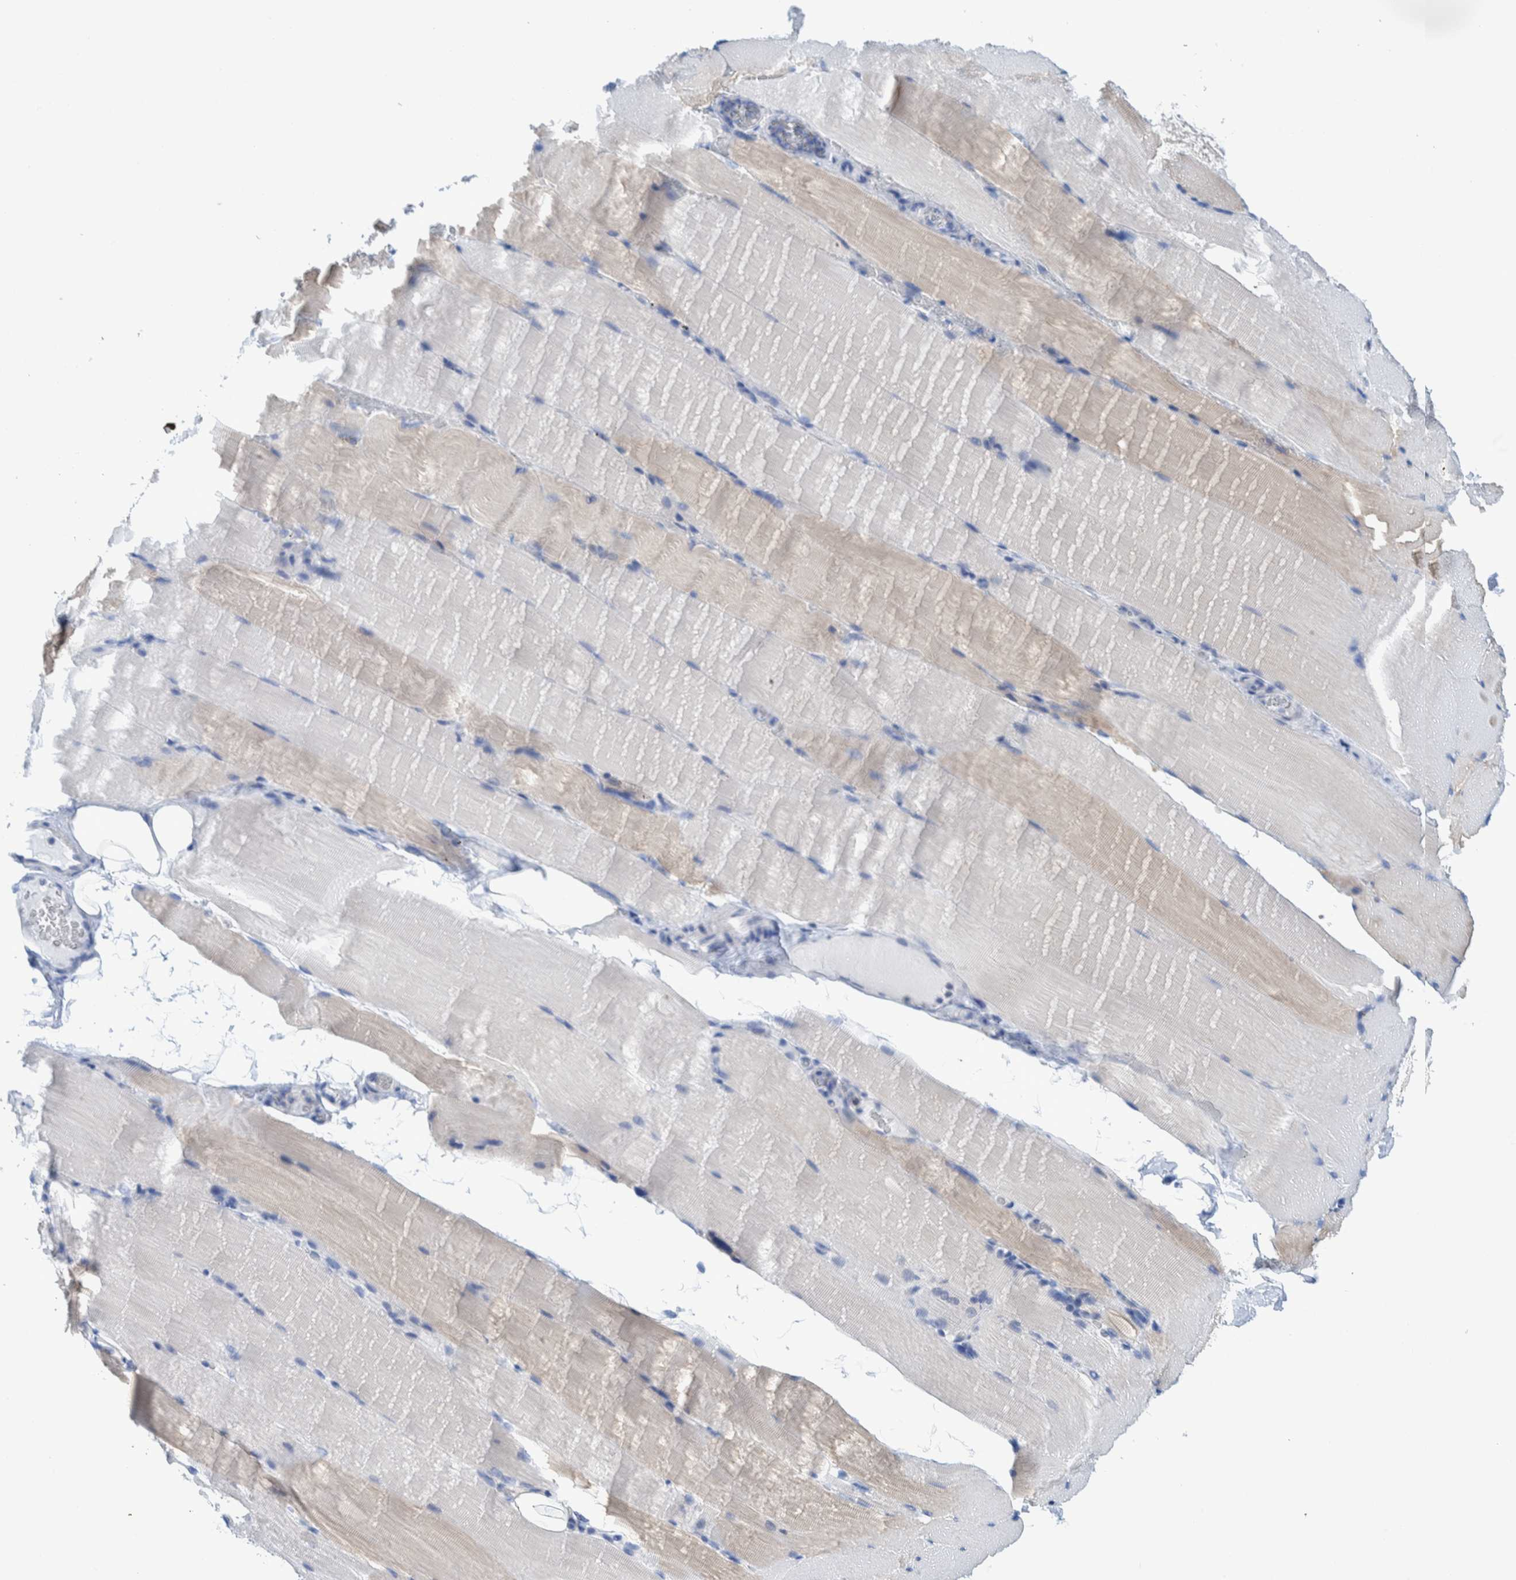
{"staining": {"intensity": "weak", "quantity": "<25%", "location": "cytoplasmic/membranous"}, "tissue": "skeletal muscle", "cell_type": "Myocytes", "image_type": "normal", "snomed": [{"axis": "morphology", "description": "Normal tissue, NOS"}, {"axis": "topography", "description": "Skeletal muscle"}, {"axis": "topography", "description": "Parathyroid gland"}], "caption": "A high-resolution photomicrograph shows IHC staining of benign skeletal muscle, which displays no significant staining in myocytes. (DAB (3,3'-diaminobenzidine) IHC visualized using brightfield microscopy, high magnification).", "gene": "KRT14", "patient": {"sex": "female", "age": 37}}